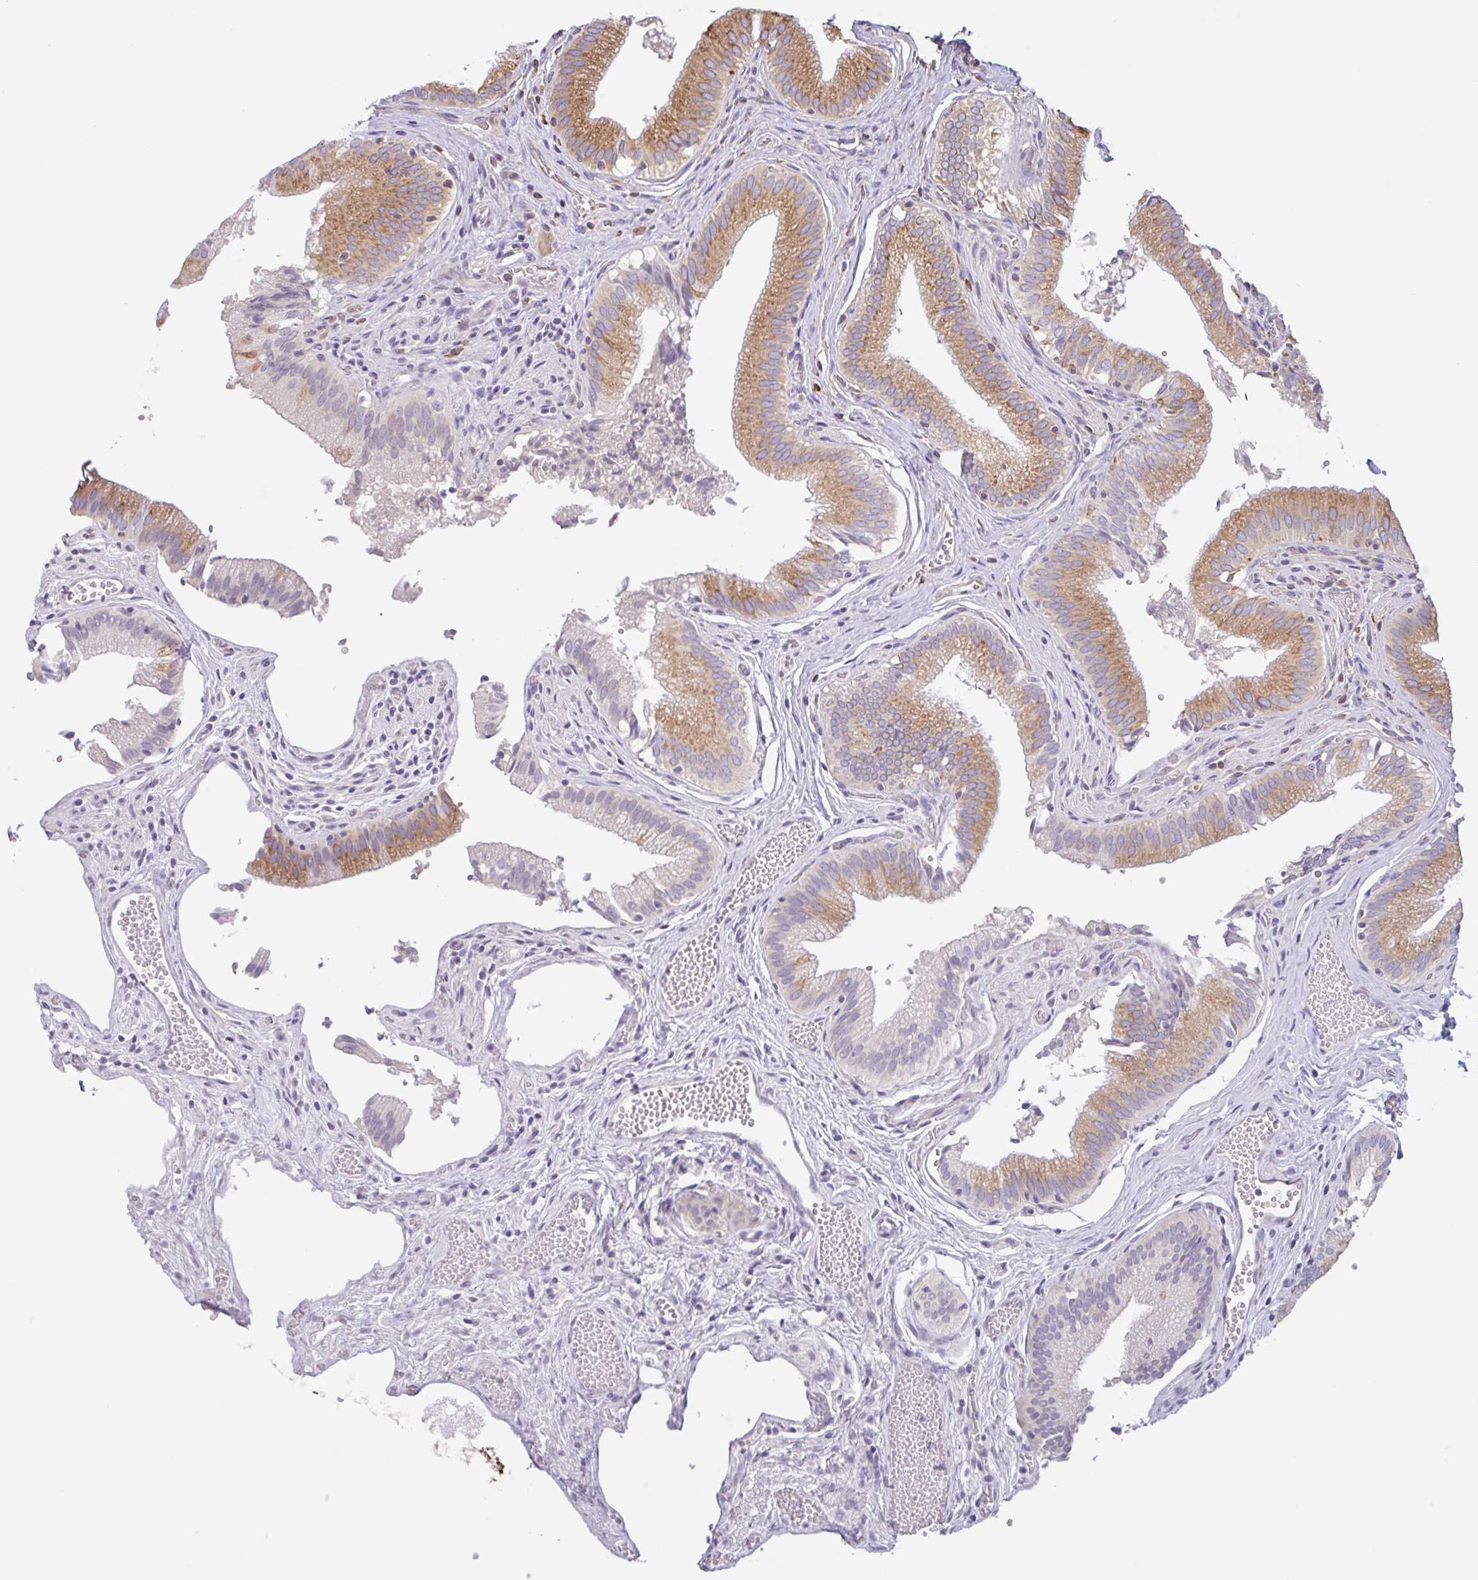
{"staining": {"intensity": "moderate", "quantity": "25%-75%", "location": "cytoplasmic/membranous"}, "tissue": "gallbladder", "cell_type": "Glandular cells", "image_type": "normal", "snomed": [{"axis": "morphology", "description": "Normal tissue, NOS"}, {"axis": "topography", "description": "Gallbladder"}, {"axis": "topography", "description": "Peripheral nerve tissue"}], "caption": "Glandular cells display medium levels of moderate cytoplasmic/membranous staining in approximately 25%-75% of cells in normal gallbladder.", "gene": "DOK4", "patient": {"sex": "male", "age": 17}}